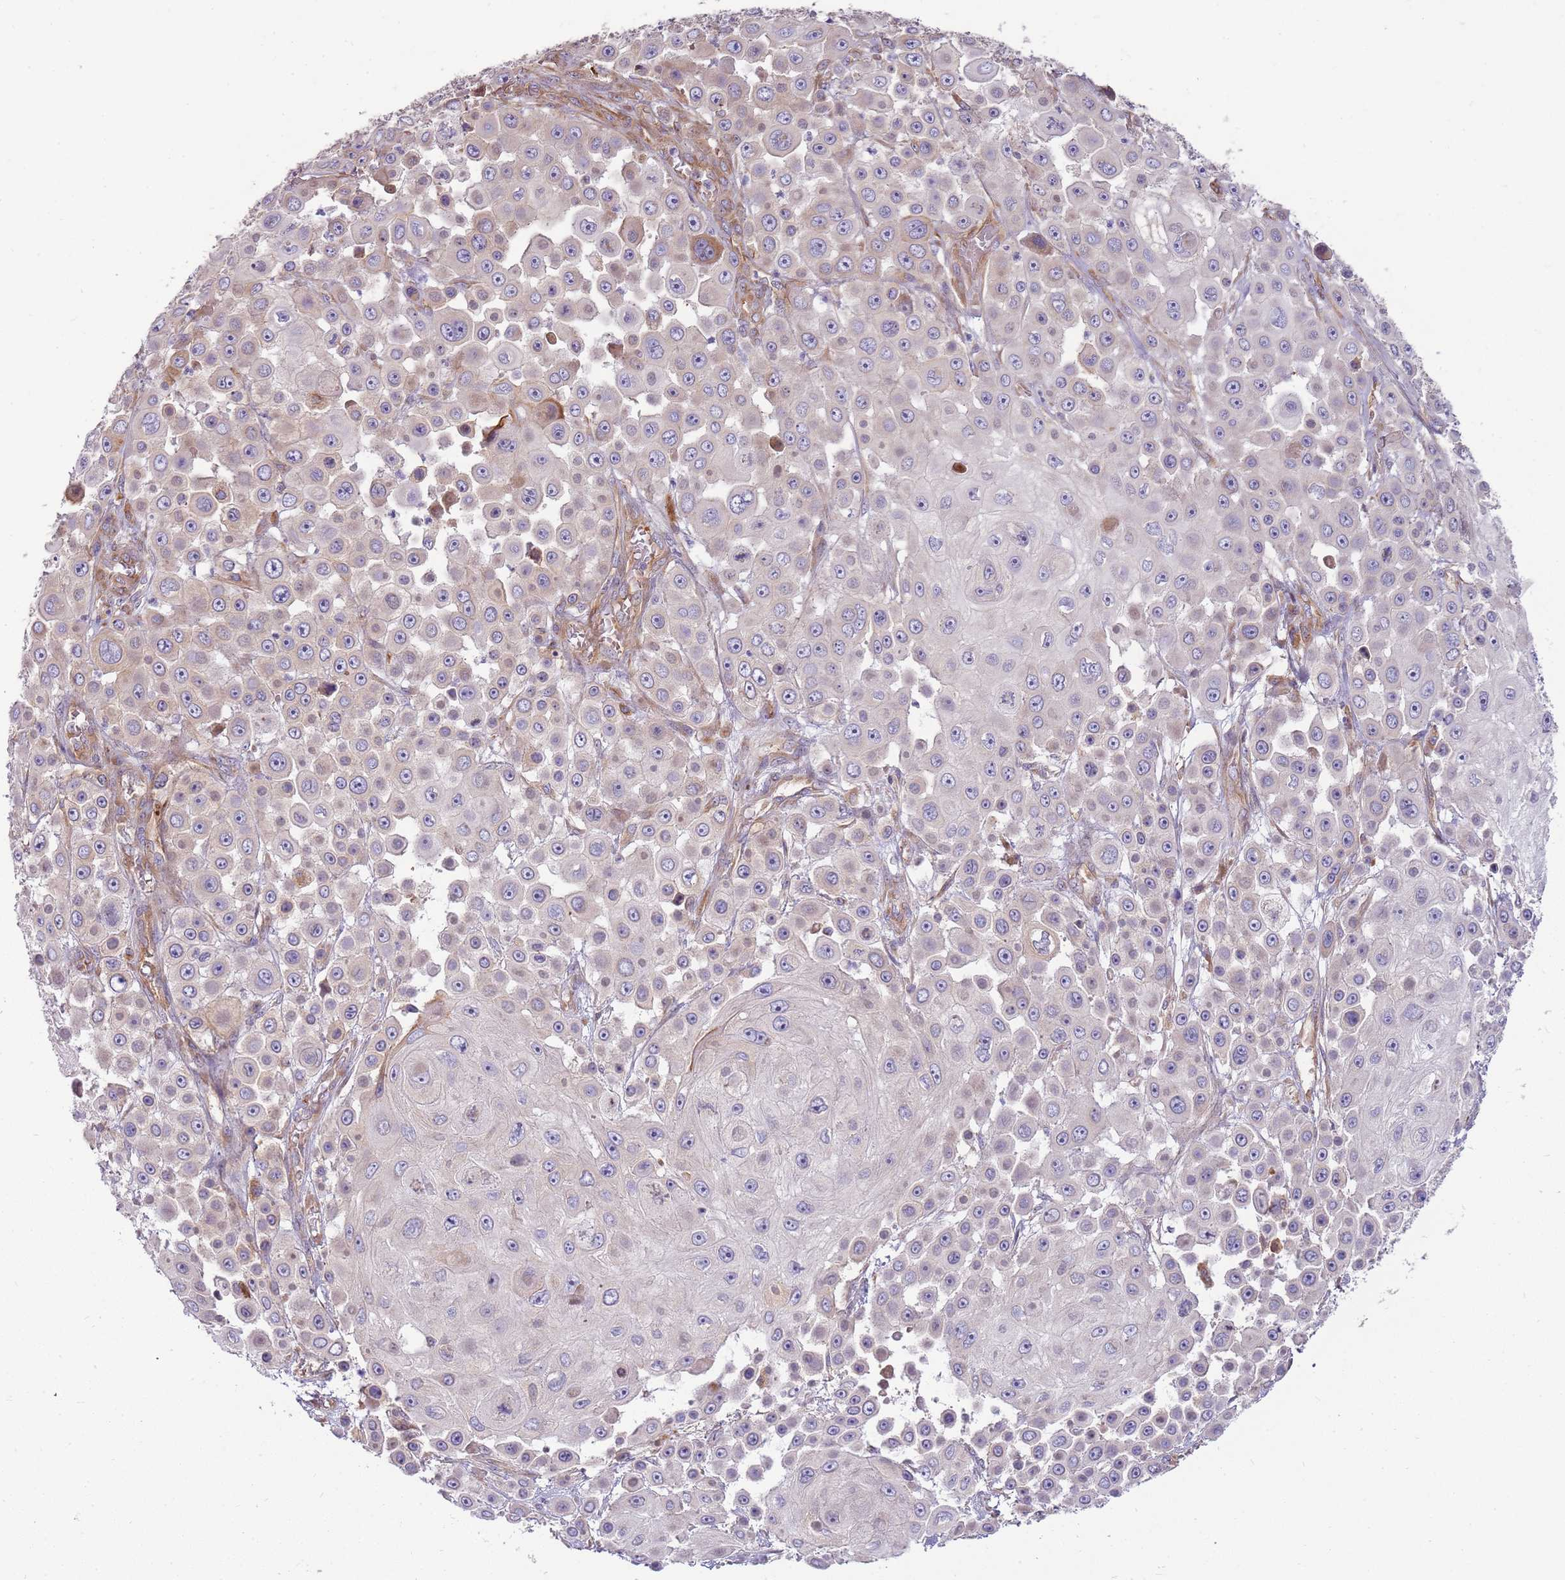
{"staining": {"intensity": "negative", "quantity": "none", "location": "none"}, "tissue": "skin cancer", "cell_type": "Tumor cells", "image_type": "cancer", "snomed": [{"axis": "morphology", "description": "Squamous cell carcinoma, NOS"}, {"axis": "topography", "description": "Skin"}], "caption": "DAB immunohistochemical staining of skin cancer (squamous cell carcinoma) exhibits no significant positivity in tumor cells.", "gene": "EMC1", "patient": {"sex": "male", "age": 67}}